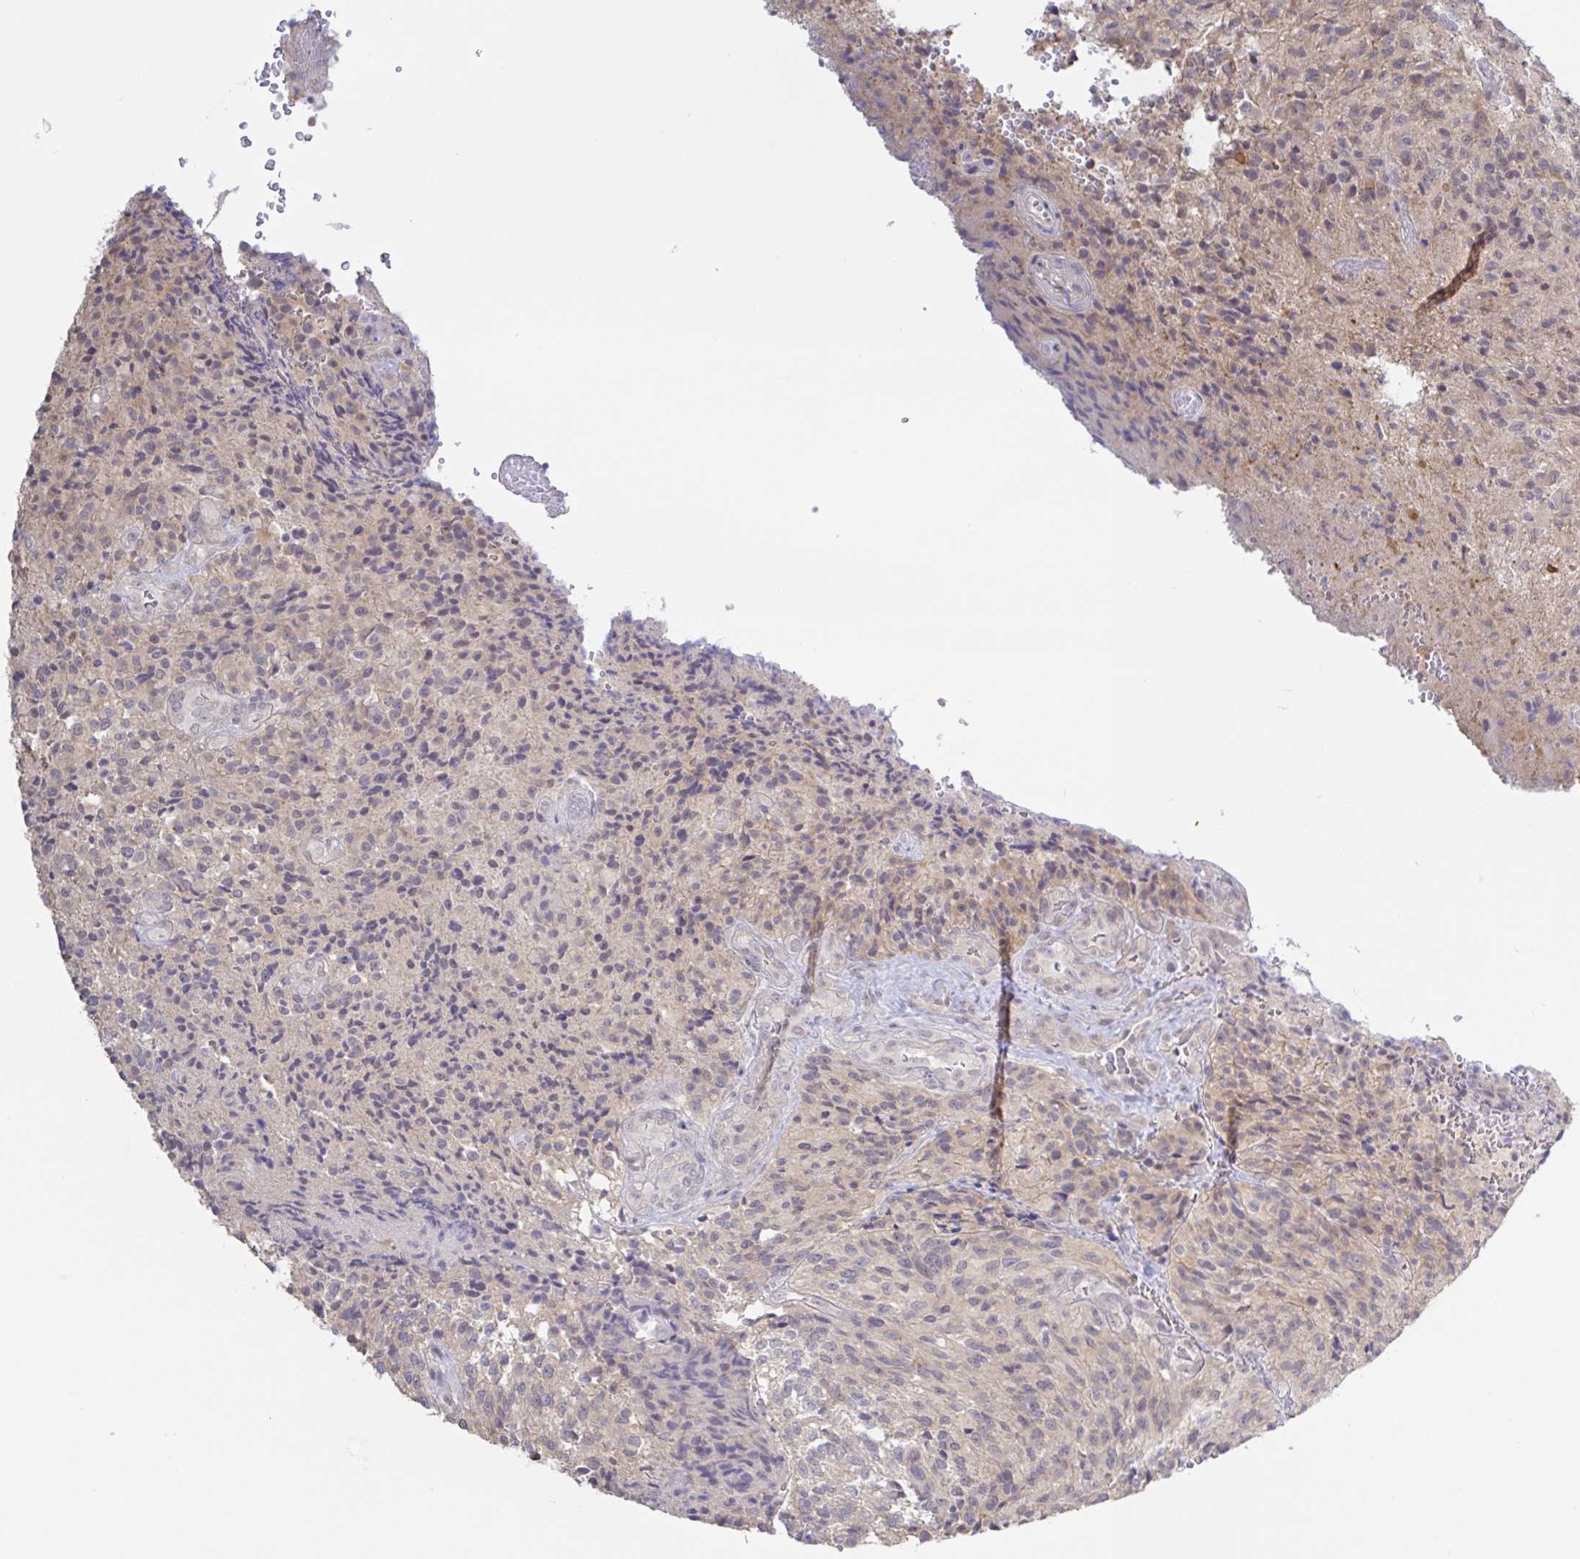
{"staining": {"intensity": "weak", "quantity": "25%-75%", "location": "cytoplasmic/membranous"}, "tissue": "glioma", "cell_type": "Tumor cells", "image_type": "cancer", "snomed": [{"axis": "morphology", "description": "Normal tissue, NOS"}, {"axis": "morphology", "description": "Glioma, malignant, High grade"}, {"axis": "topography", "description": "Cerebral cortex"}], "caption": "Protein expression analysis of glioma exhibits weak cytoplasmic/membranous positivity in approximately 25%-75% of tumor cells. (Stains: DAB in brown, nuclei in blue, Microscopy: brightfield microscopy at high magnification).", "gene": "HYPK", "patient": {"sex": "male", "age": 56}}